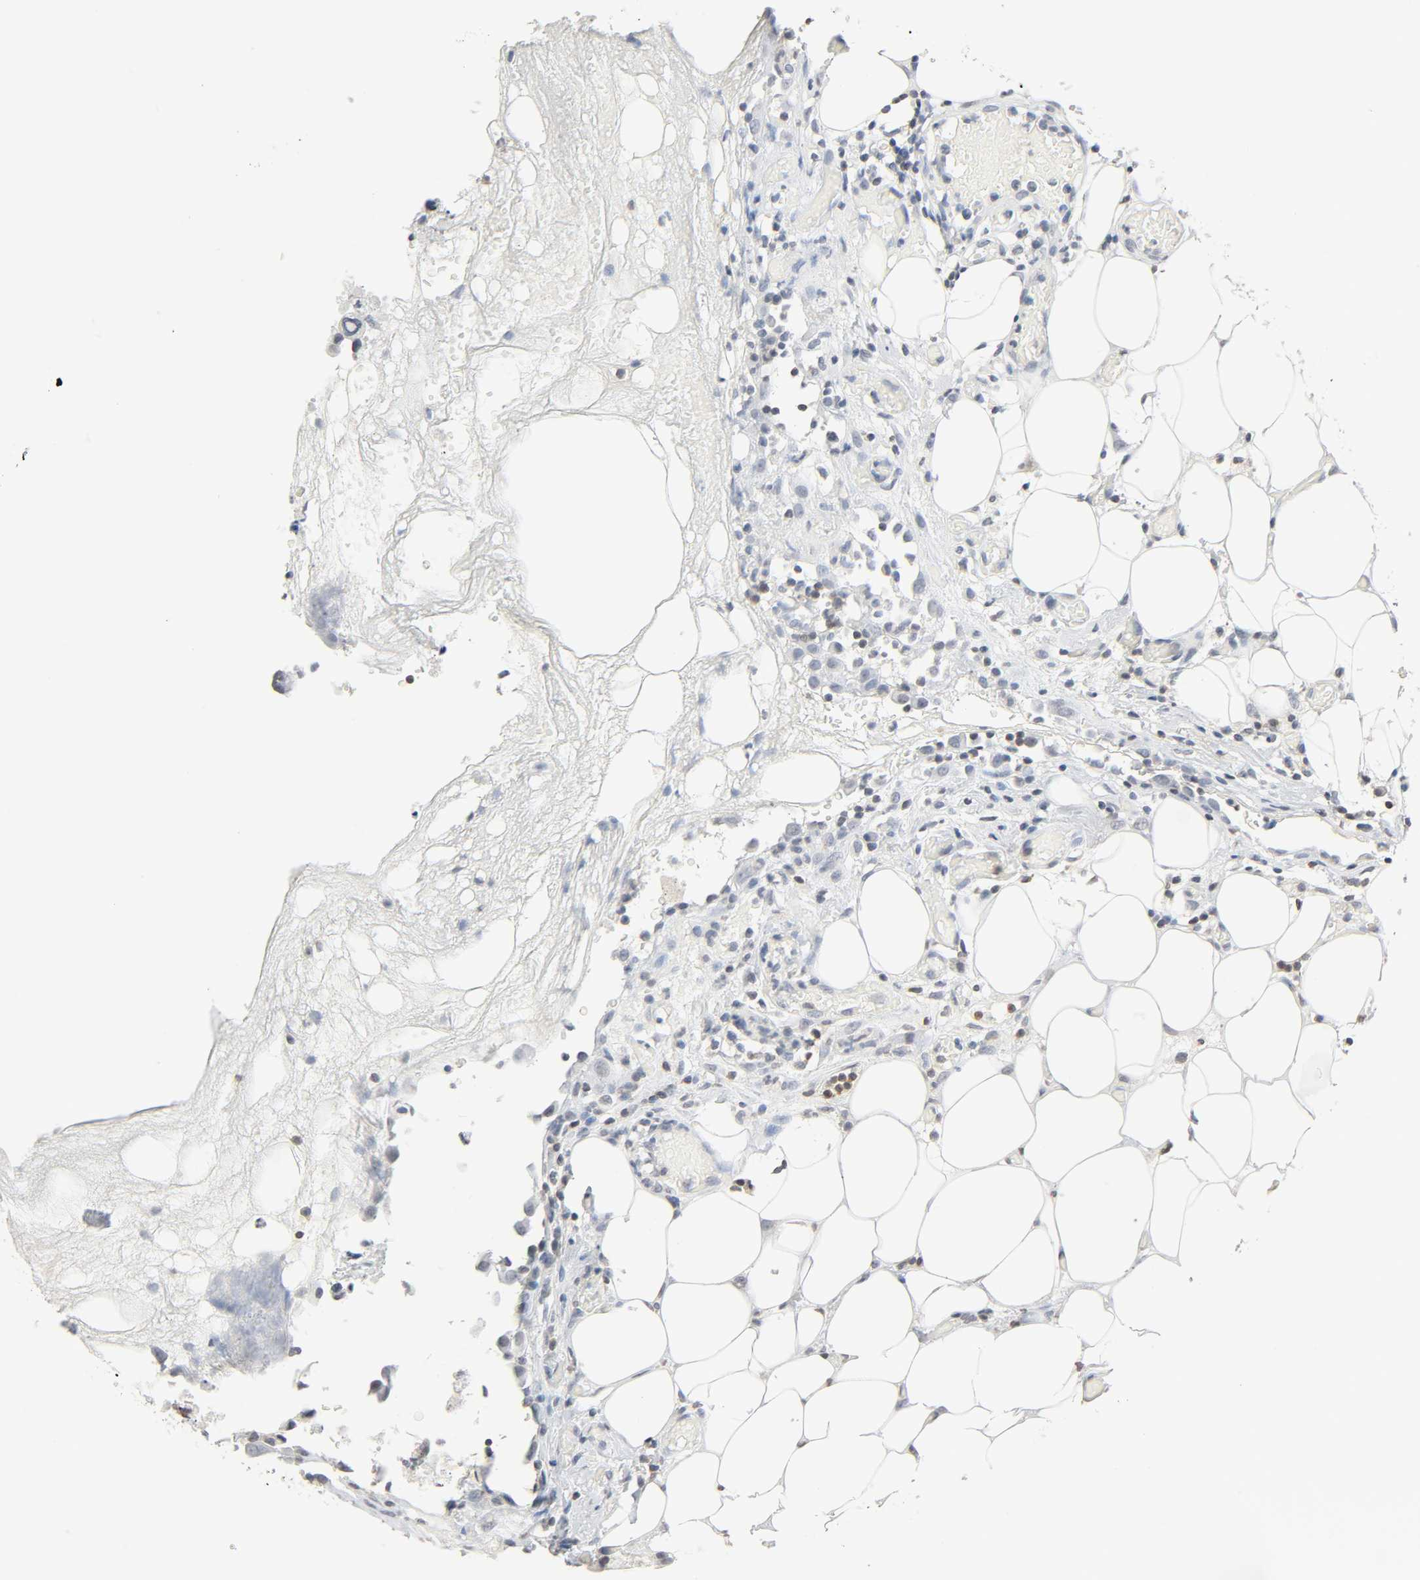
{"staining": {"intensity": "negative", "quantity": "none", "location": "none"}, "tissue": "colorectal cancer", "cell_type": "Tumor cells", "image_type": "cancer", "snomed": [{"axis": "morphology", "description": "Adenocarcinoma, NOS"}, {"axis": "topography", "description": "Colon"}], "caption": "This is an immunohistochemistry (IHC) micrograph of colorectal adenocarcinoma. There is no expression in tumor cells.", "gene": "STK4", "patient": {"sex": "female", "age": 86}}